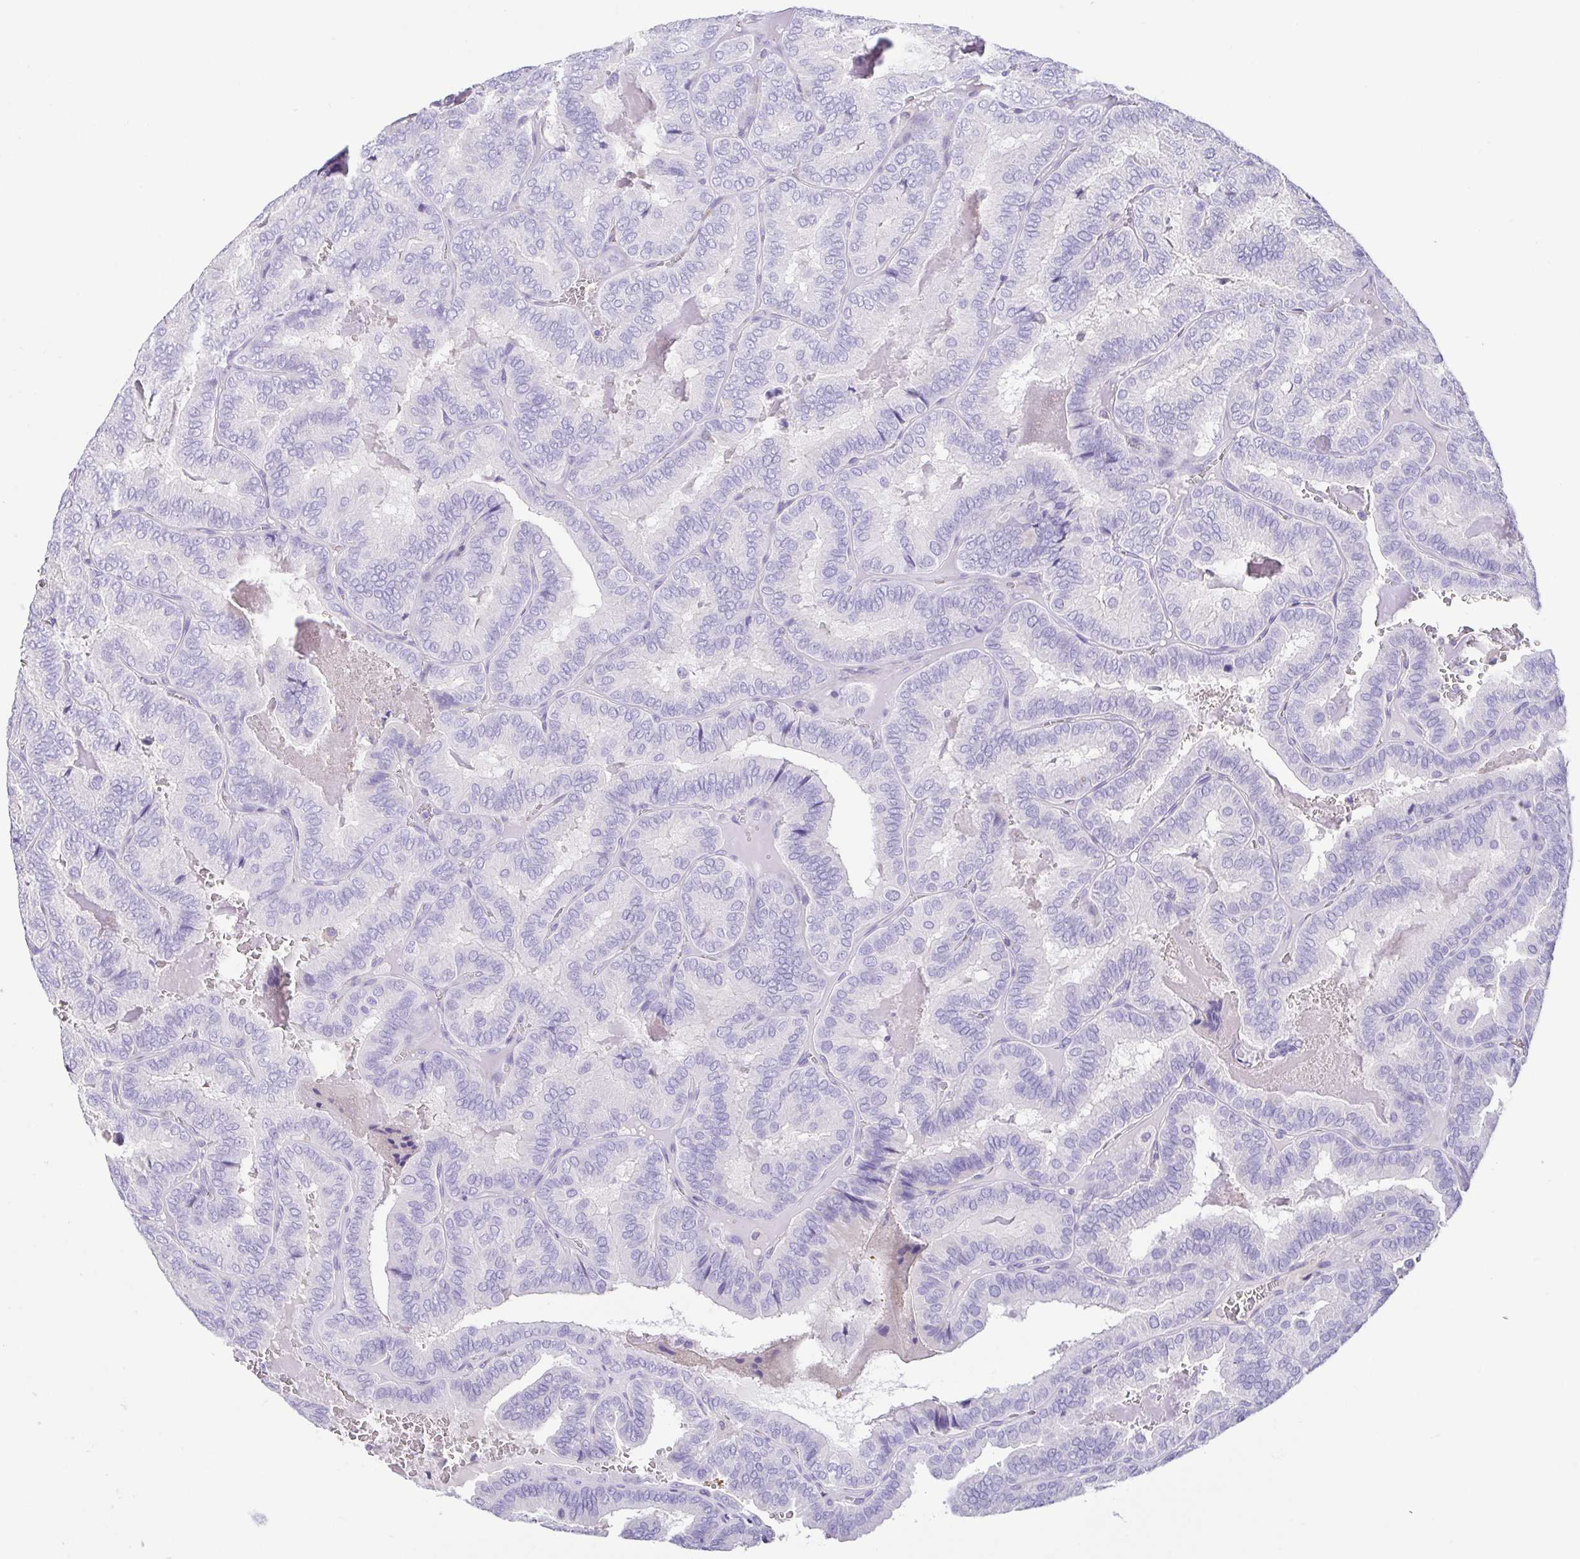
{"staining": {"intensity": "negative", "quantity": "none", "location": "none"}, "tissue": "thyroid cancer", "cell_type": "Tumor cells", "image_type": "cancer", "snomed": [{"axis": "morphology", "description": "Papillary adenocarcinoma, NOS"}, {"axis": "topography", "description": "Thyroid gland"}], "caption": "An immunohistochemistry (IHC) image of thyroid cancer (papillary adenocarcinoma) is shown. There is no staining in tumor cells of thyroid cancer (papillary adenocarcinoma).", "gene": "ARPP21", "patient": {"sex": "female", "age": 75}}